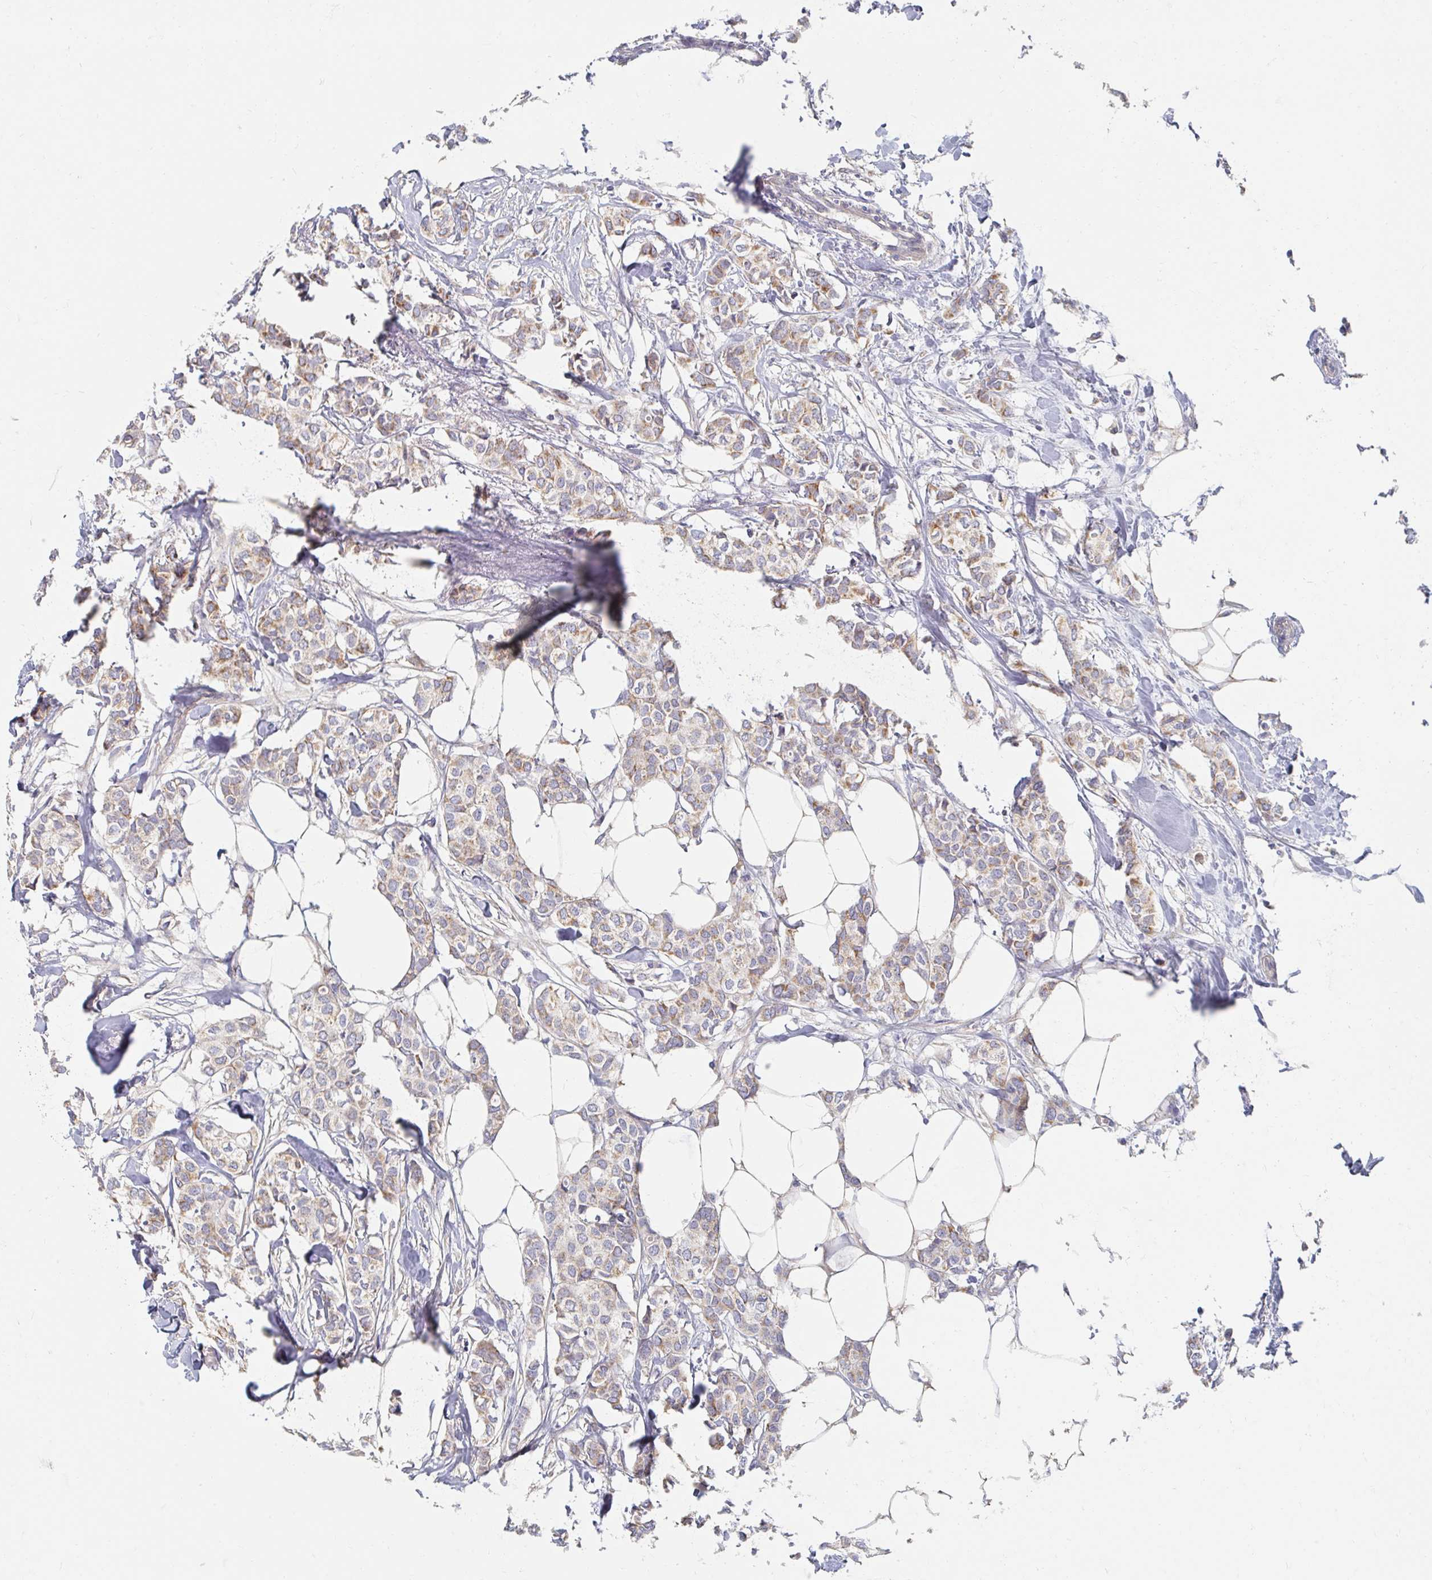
{"staining": {"intensity": "moderate", "quantity": ">75%", "location": "cytoplasmic/membranous"}, "tissue": "breast cancer", "cell_type": "Tumor cells", "image_type": "cancer", "snomed": [{"axis": "morphology", "description": "Duct carcinoma"}, {"axis": "topography", "description": "Breast"}], "caption": "Protein staining of breast cancer (intraductal carcinoma) tissue reveals moderate cytoplasmic/membranous positivity in approximately >75% of tumor cells.", "gene": "MAVS", "patient": {"sex": "female", "age": 62}}